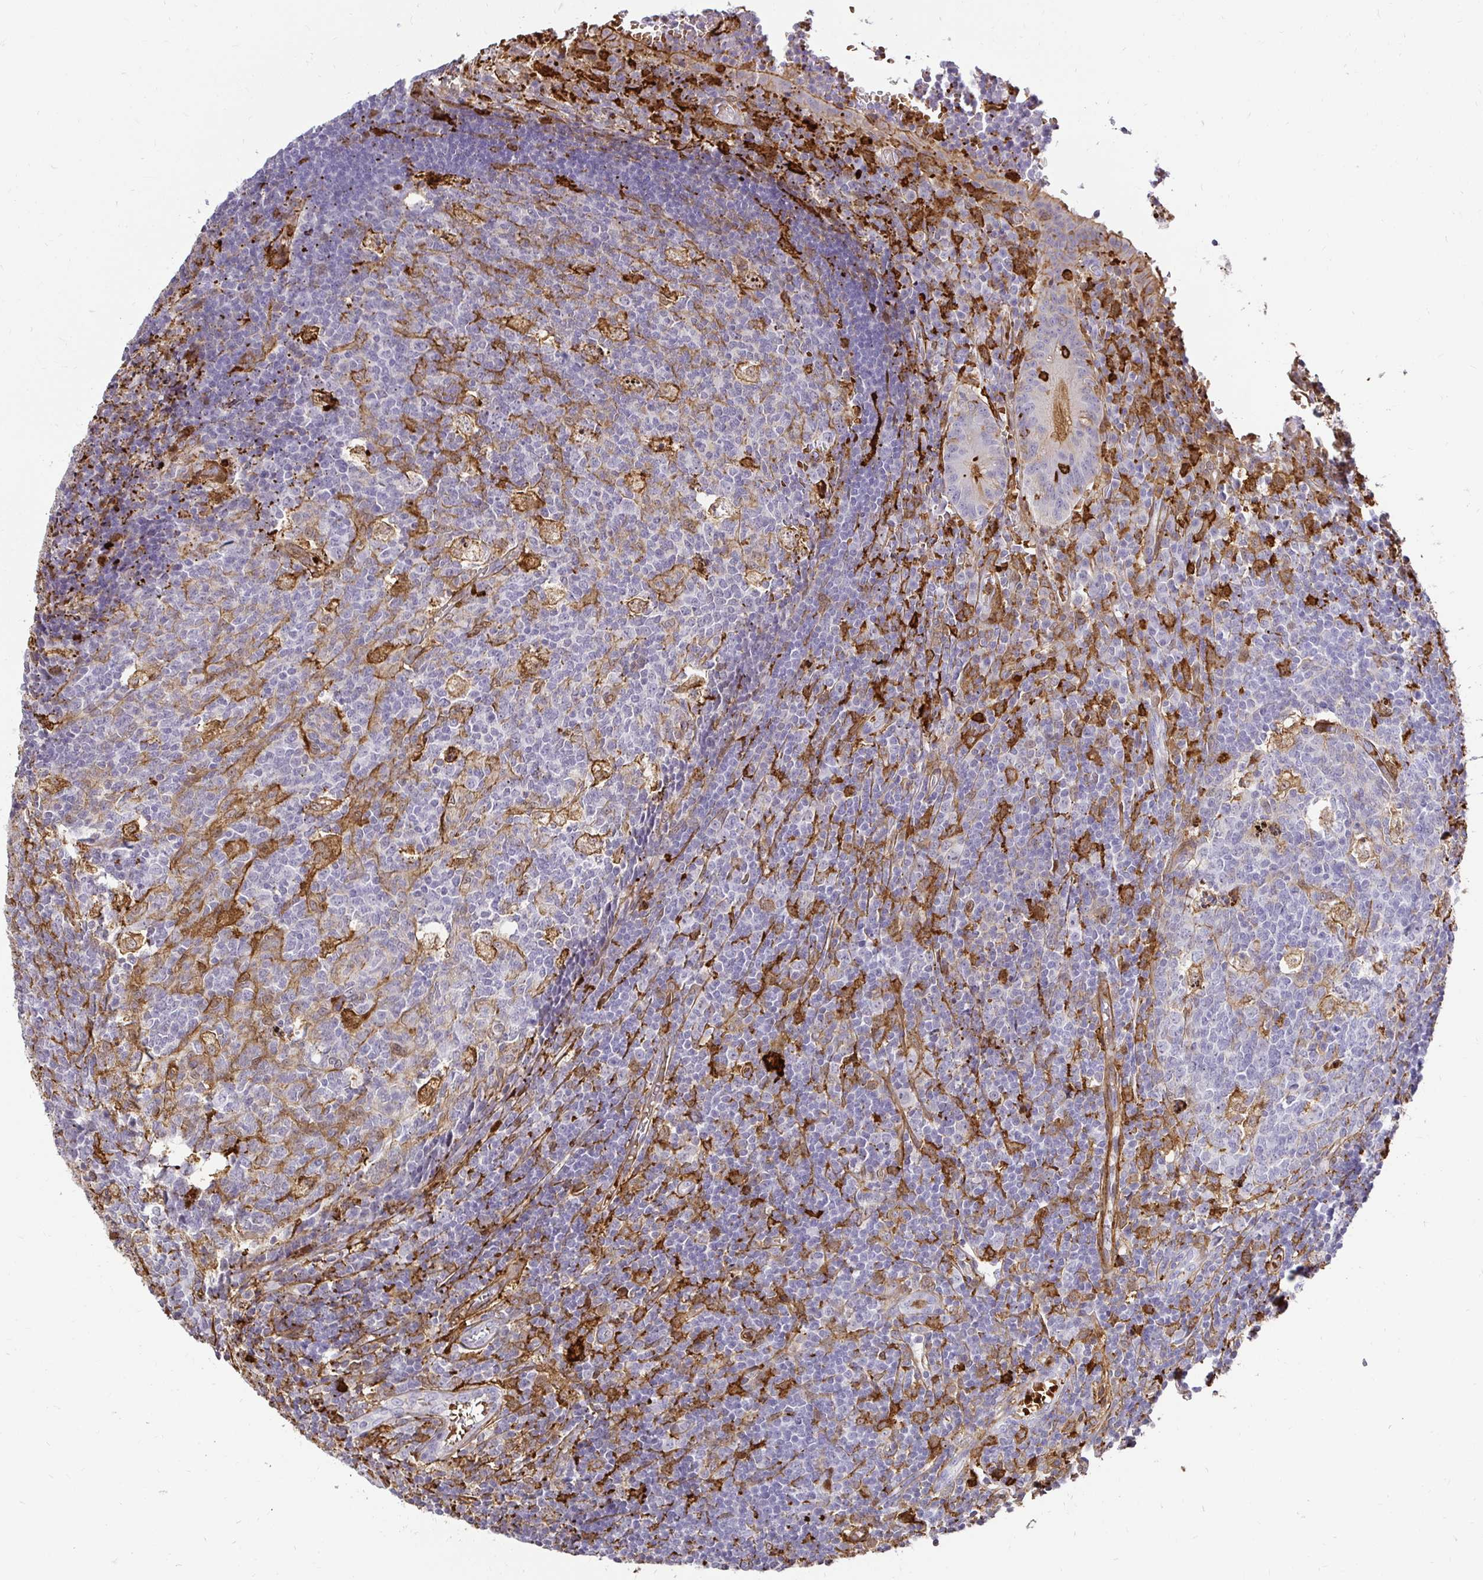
{"staining": {"intensity": "moderate", "quantity": ">75%", "location": "cytoplasmic/membranous"}, "tissue": "appendix", "cell_type": "Glandular cells", "image_type": "normal", "snomed": [{"axis": "morphology", "description": "Normal tissue, NOS"}, {"axis": "topography", "description": "Appendix"}], "caption": "A micrograph of human appendix stained for a protein reveals moderate cytoplasmic/membranous brown staining in glandular cells. The protein of interest is stained brown, and the nuclei are stained in blue (DAB IHC with brightfield microscopy, high magnification).", "gene": "GSN", "patient": {"sex": "male", "age": 18}}